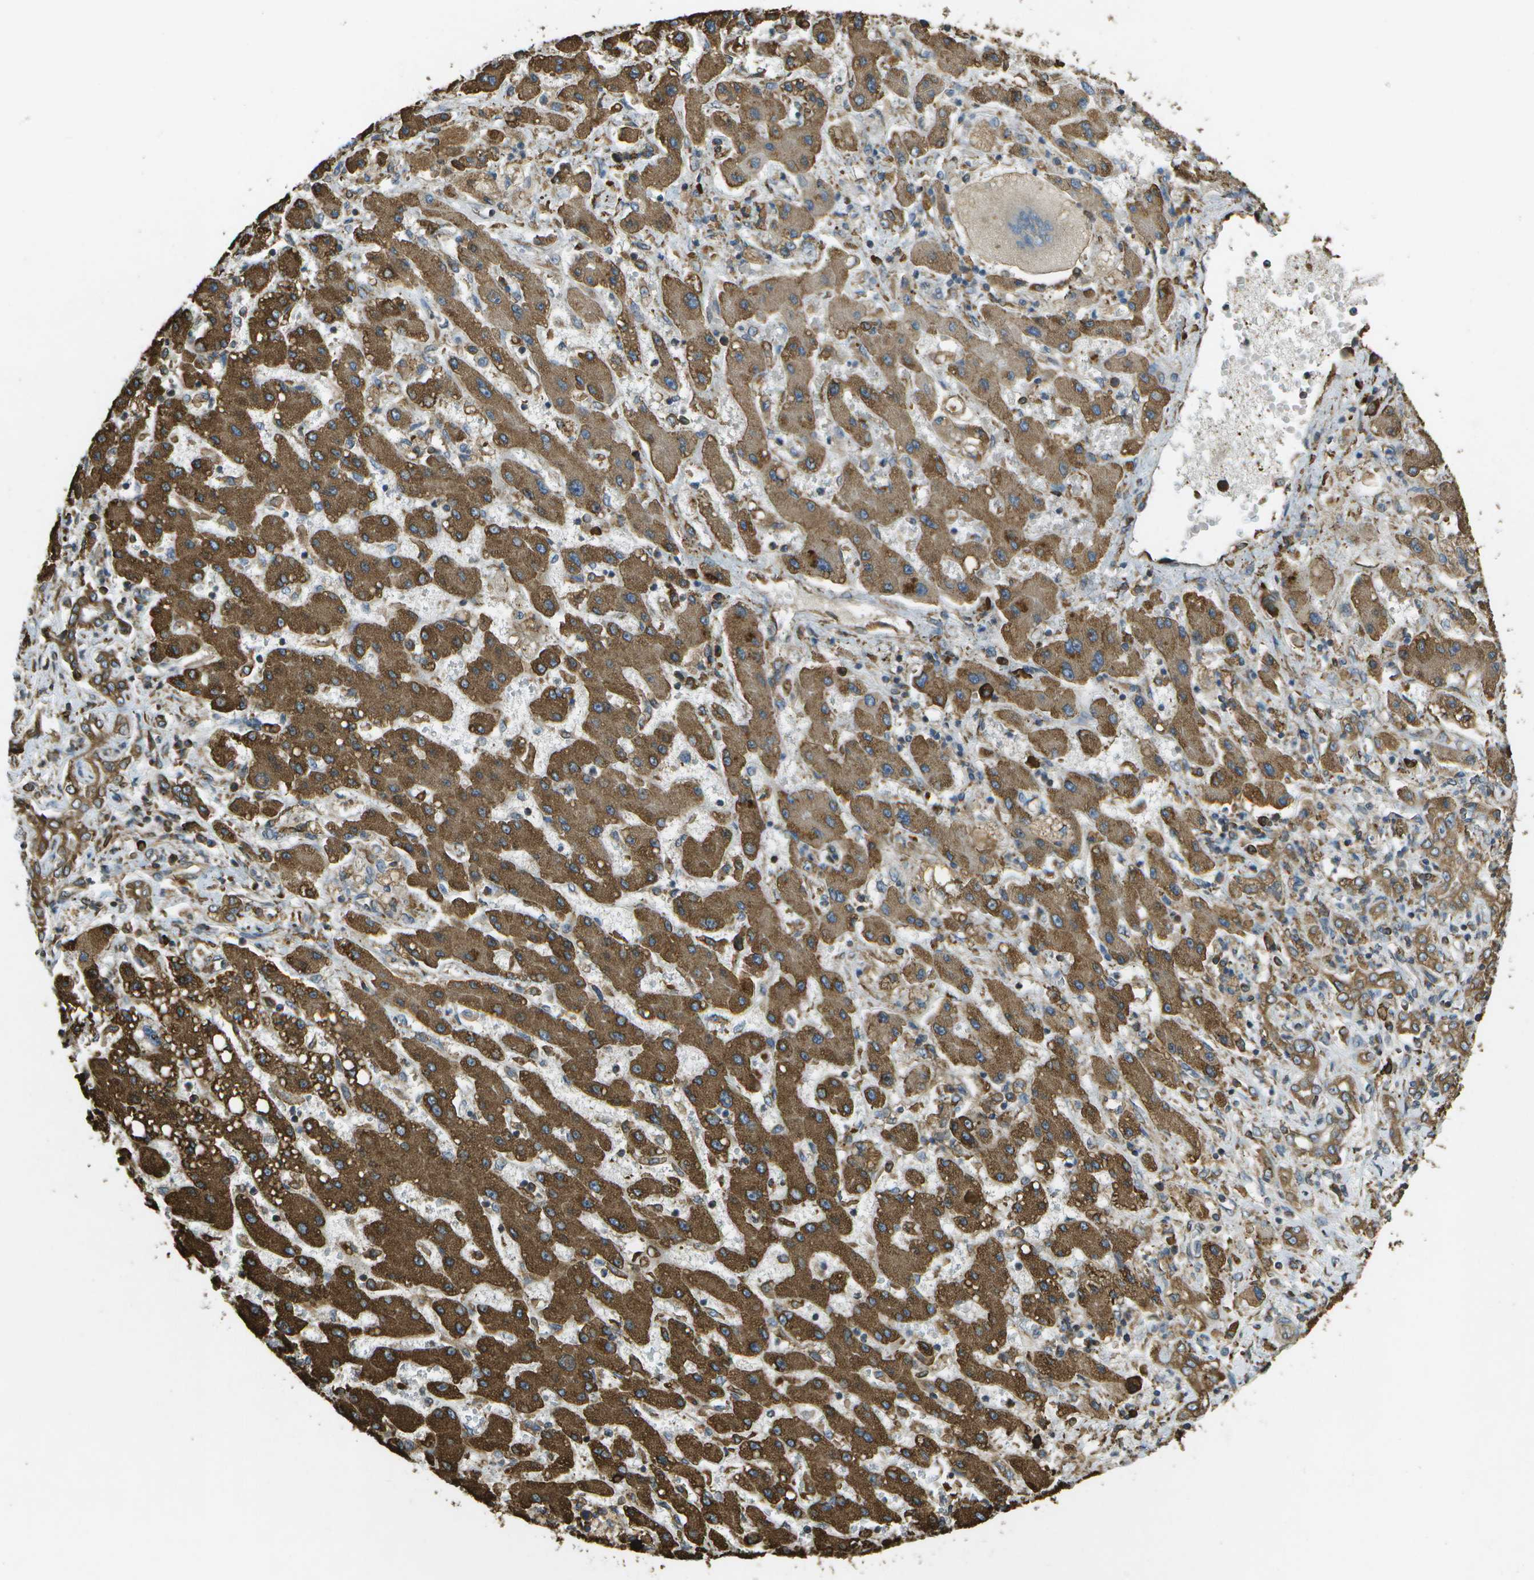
{"staining": {"intensity": "strong", "quantity": ">75%", "location": "cytoplasmic/membranous"}, "tissue": "liver cancer", "cell_type": "Tumor cells", "image_type": "cancer", "snomed": [{"axis": "morphology", "description": "Cholangiocarcinoma"}, {"axis": "topography", "description": "Liver"}], "caption": "An image of cholangiocarcinoma (liver) stained for a protein displays strong cytoplasmic/membranous brown staining in tumor cells.", "gene": "PDIA4", "patient": {"sex": "male", "age": 50}}